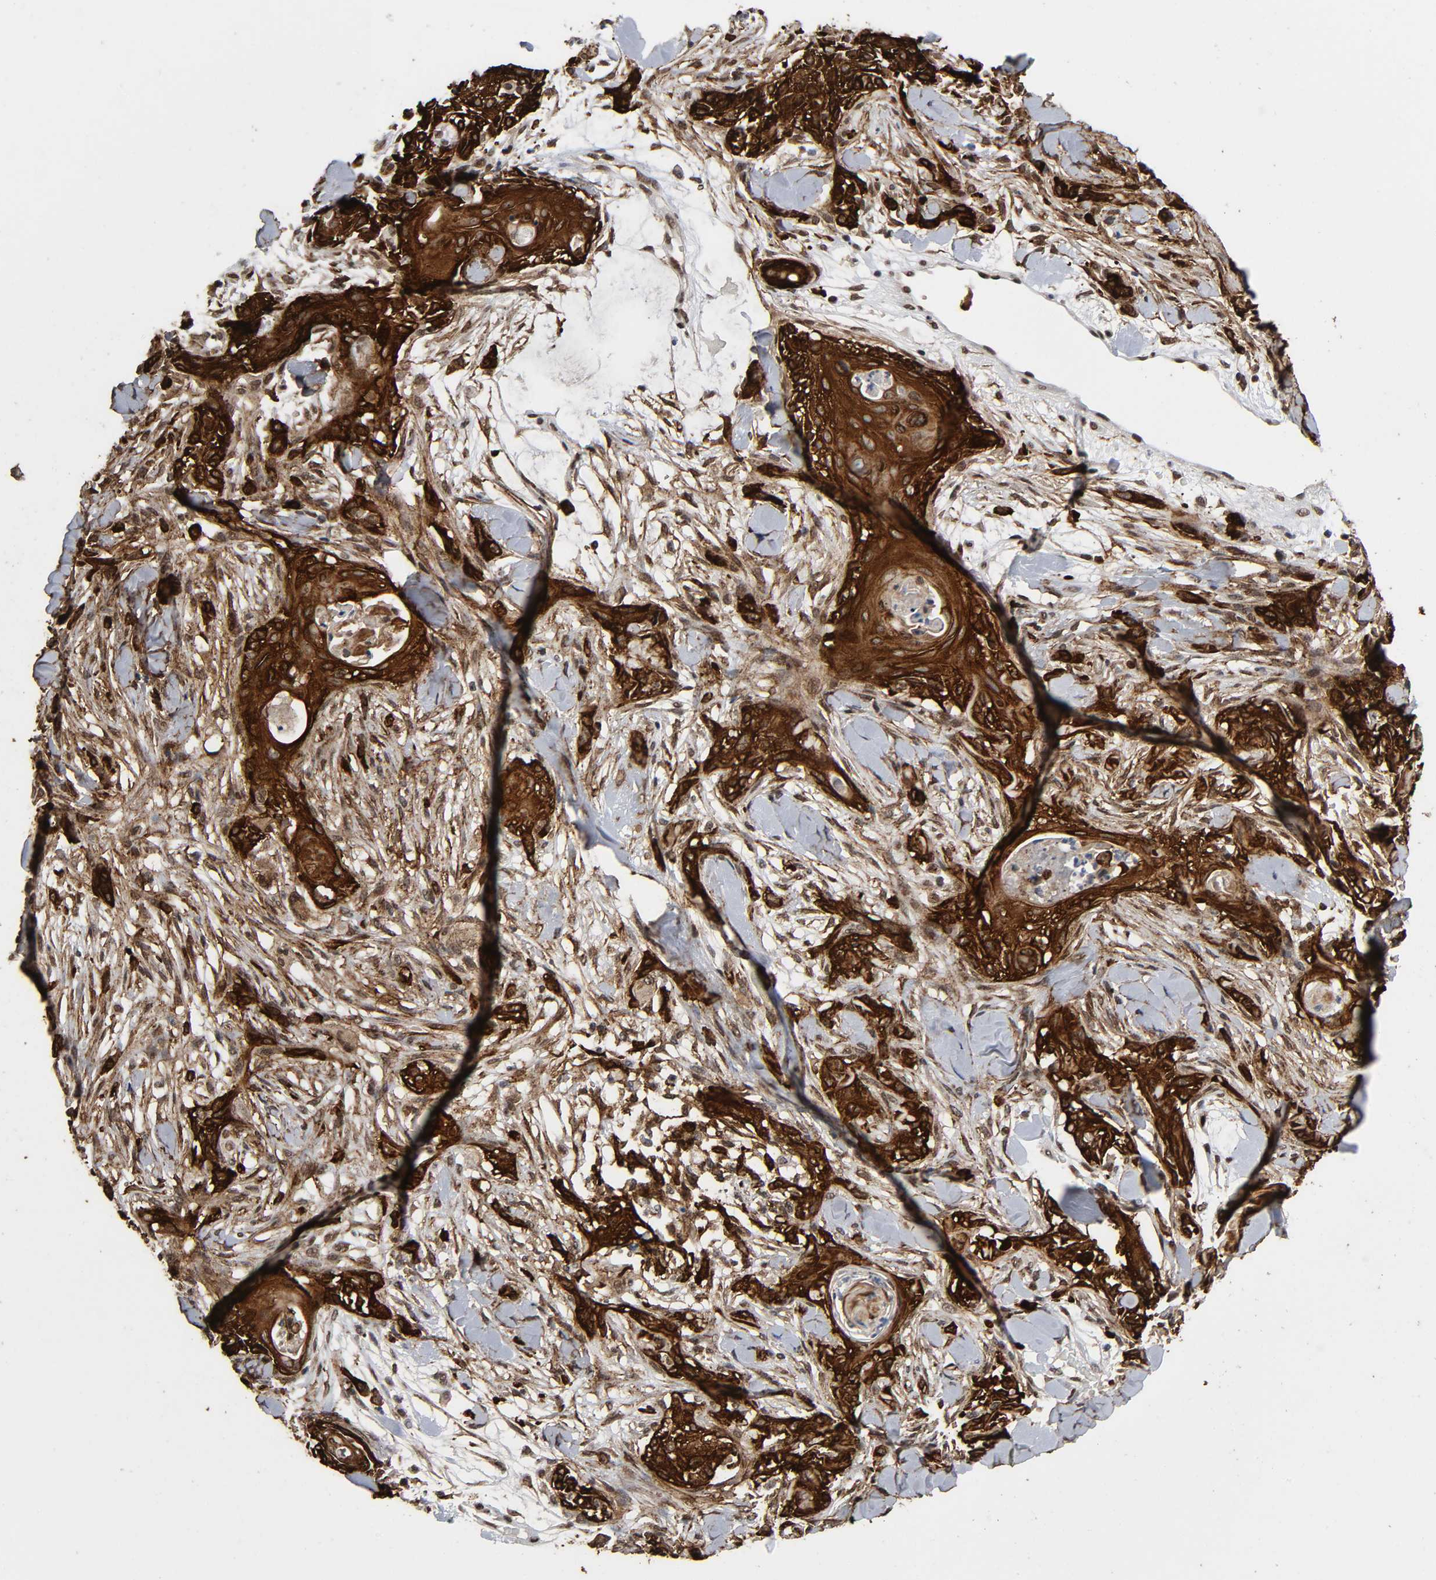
{"staining": {"intensity": "strong", "quantity": ">75%", "location": "cytoplasmic/membranous"}, "tissue": "skin cancer", "cell_type": "Tumor cells", "image_type": "cancer", "snomed": [{"axis": "morphology", "description": "Squamous cell carcinoma, NOS"}, {"axis": "topography", "description": "Skin"}], "caption": "About >75% of tumor cells in skin cancer show strong cytoplasmic/membranous protein expression as visualized by brown immunohistochemical staining.", "gene": "AHNAK2", "patient": {"sex": "female", "age": 59}}